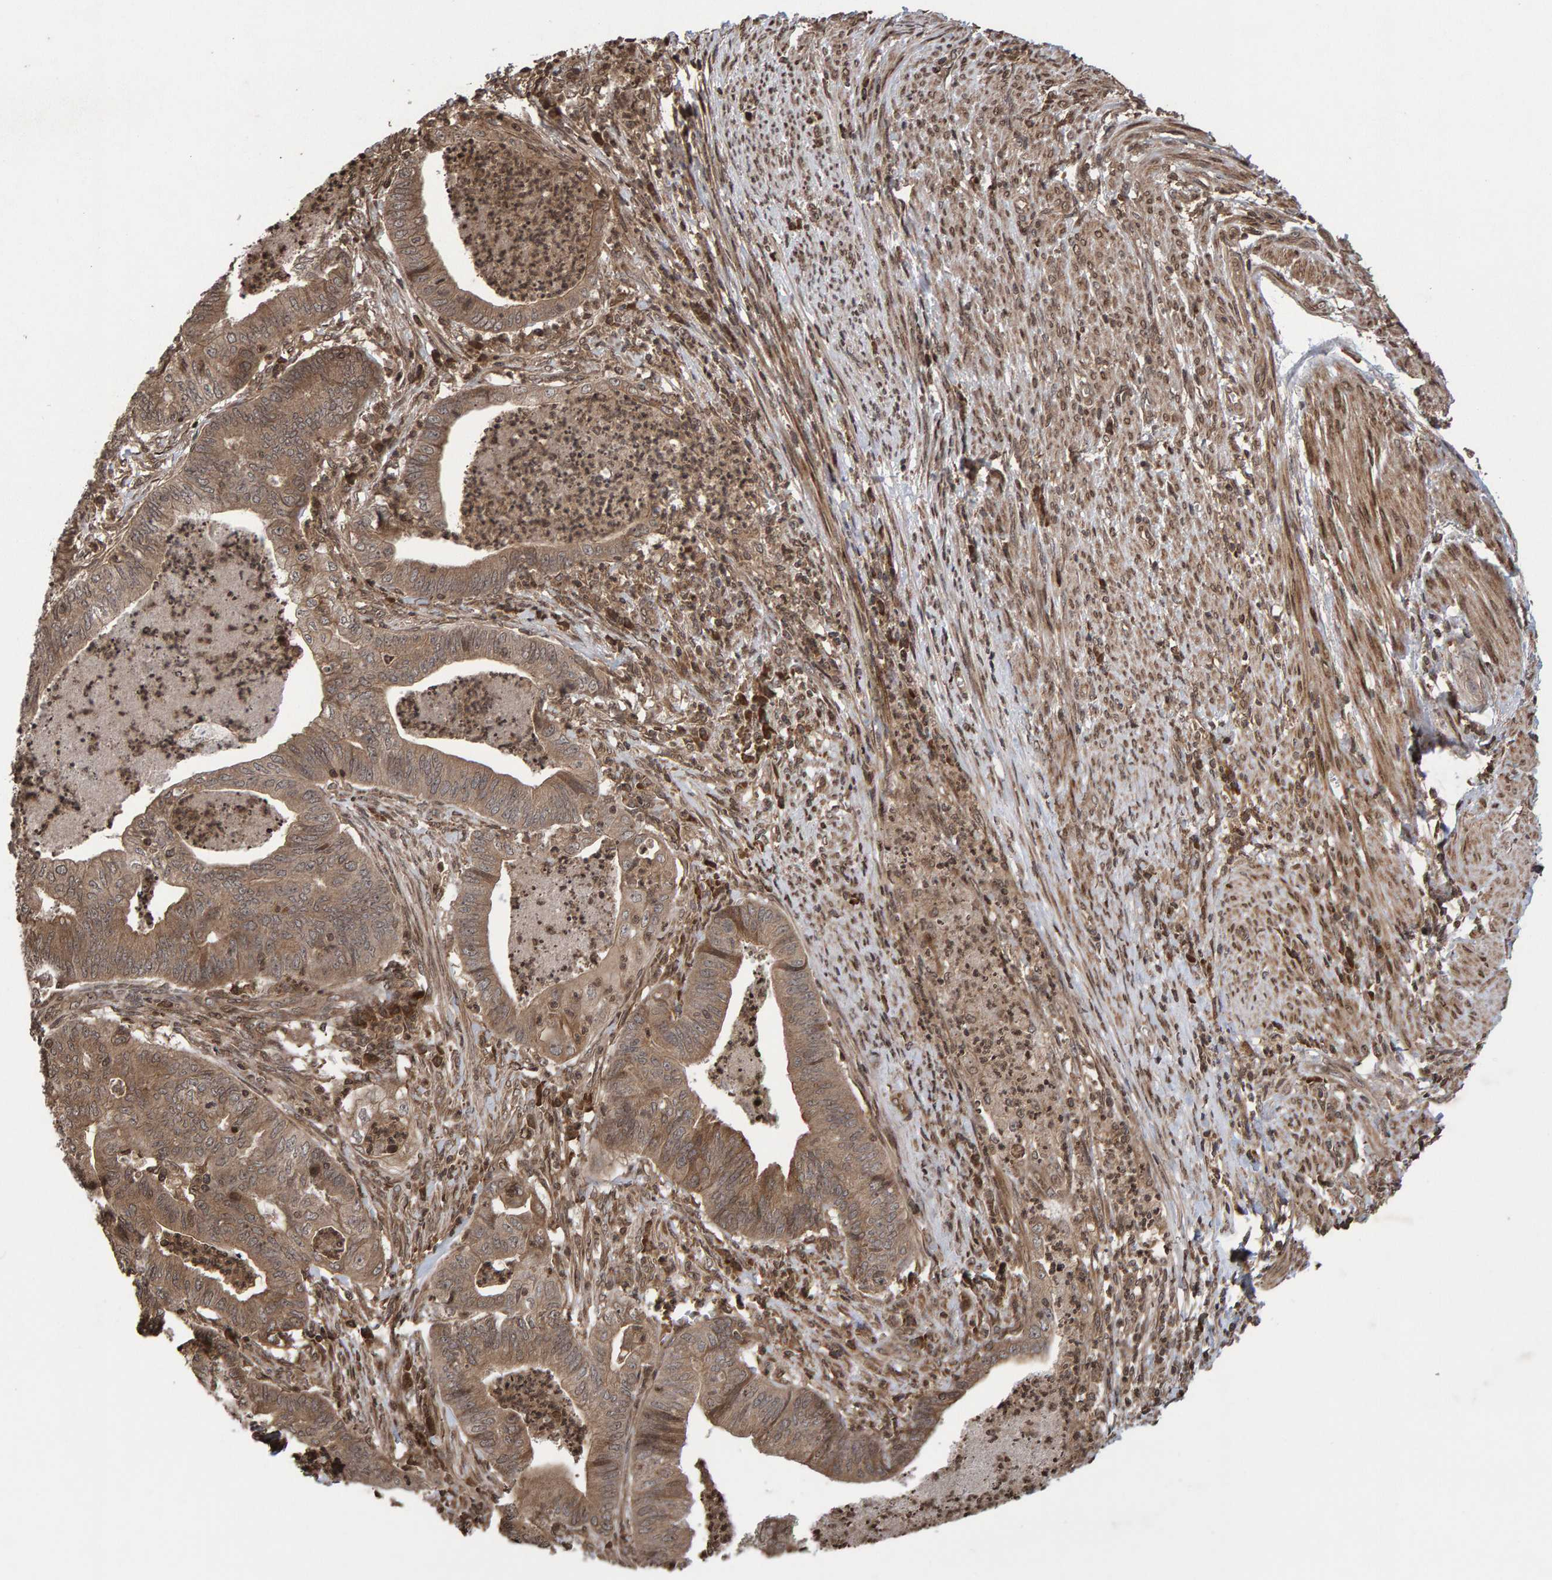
{"staining": {"intensity": "moderate", "quantity": ">75%", "location": "cytoplasmic/membranous"}, "tissue": "endometrial cancer", "cell_type": "Tumor cells", "image_type": "cancer", "snomed": [{"axis": "morphology", "description": "Polyp, NOS"}, {"axis": "morphology", "description": "Adenocarcinoma, NOS"}, {"axis": "morphology", "description": "Adenoma, NOS"}, {"axis": "topography", "description": "Endometrium"}], "caption": "Endometrial adenoma was stained to show a protein in brown. There is medium levels of moderate cytoplasmic/membranous staining in approximately >75% of tumor cells.", "gene": "GAB2", "patient": {"sex": "female", "age": 79}}